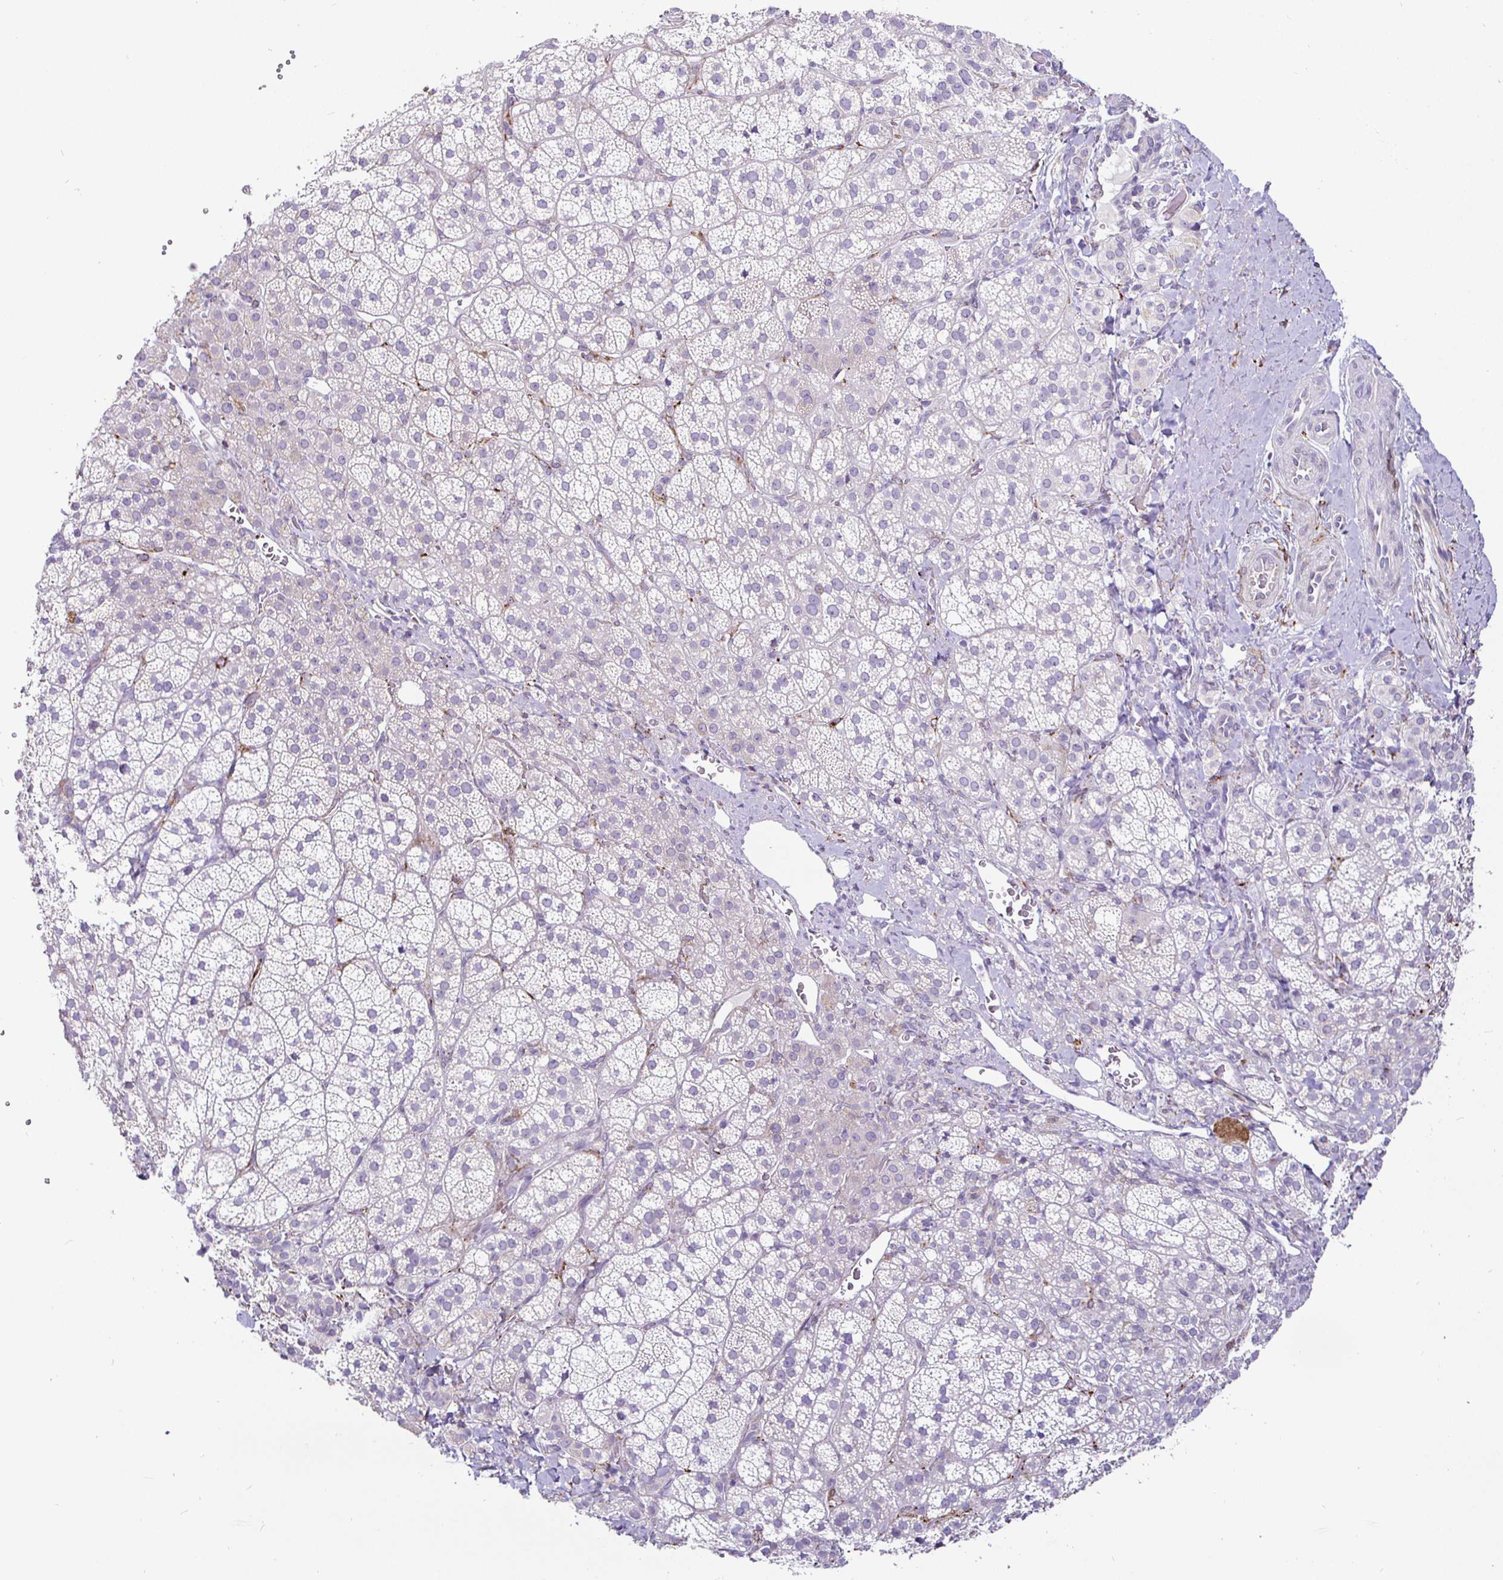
{"staining": {"intensity": "weak", "quantity": "<25%", "location": "cytoplasmic/membranous"}, "tissue": "adrenal gland", "cell_type": "Glandular cells", "image_type": "normal", "snomed": [{"axis": "morphology", "description": "Normal tissue, NOS"}, {"axis": "topography", "description": "Adrenal gland"}], "caption": "High power microscopy photomicrograph of an immunohistochemistry image of benign adrenal gland, revealing no significant positivity in glandular cells.", "gene": "P4HA2", "patient": {"sex": "female", "age": 60}}